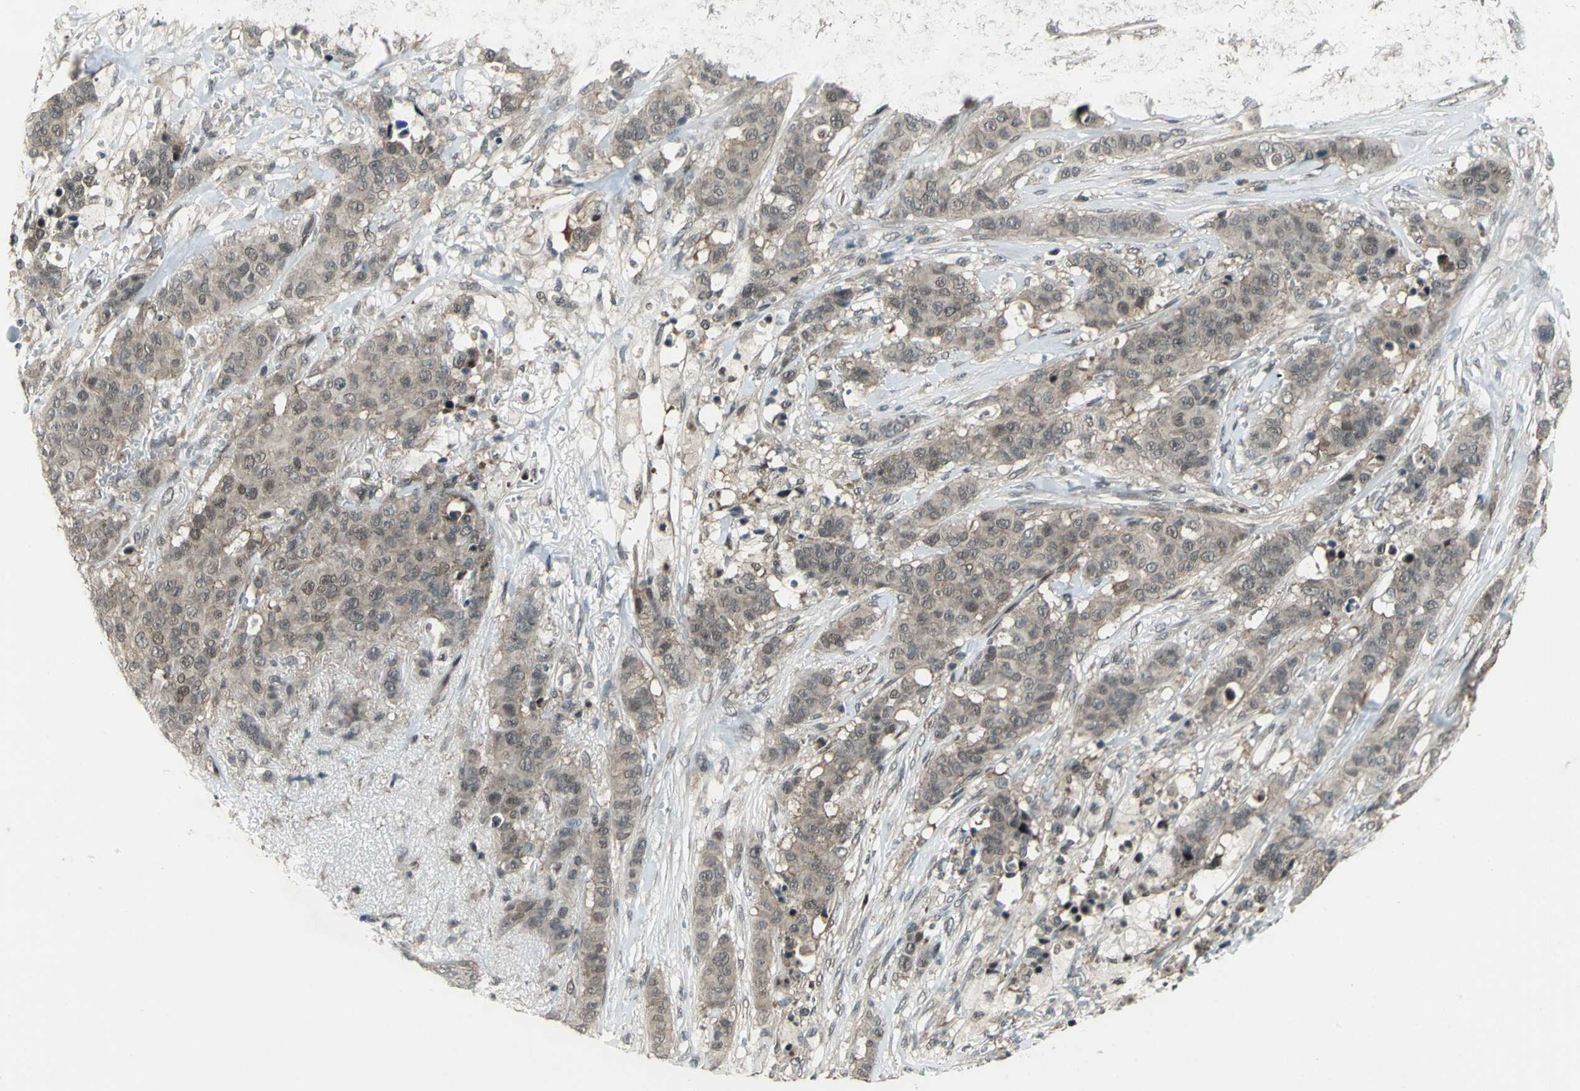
{"staining": {"intensity": "weak", "quantity": "25%-75%", "location": "cytoplasmic/membranous,nuclear"}, "tissue": "breast cancer", "cell_type": "Tumor cells", "image_type": "cancer", "snomed": [{"axis": "morphology", "description": "Duct carcinoma"}, {"axis": "topography", "description": "Breast"}], "caption": "The histopathology image displays a brown stain indicating the presence of a protein in the cytoplasmic/membranous and nuclear of tumor cells in breast cancer.", "gene": "COPS5", "patient": {"sex": "female", "age": 40}}